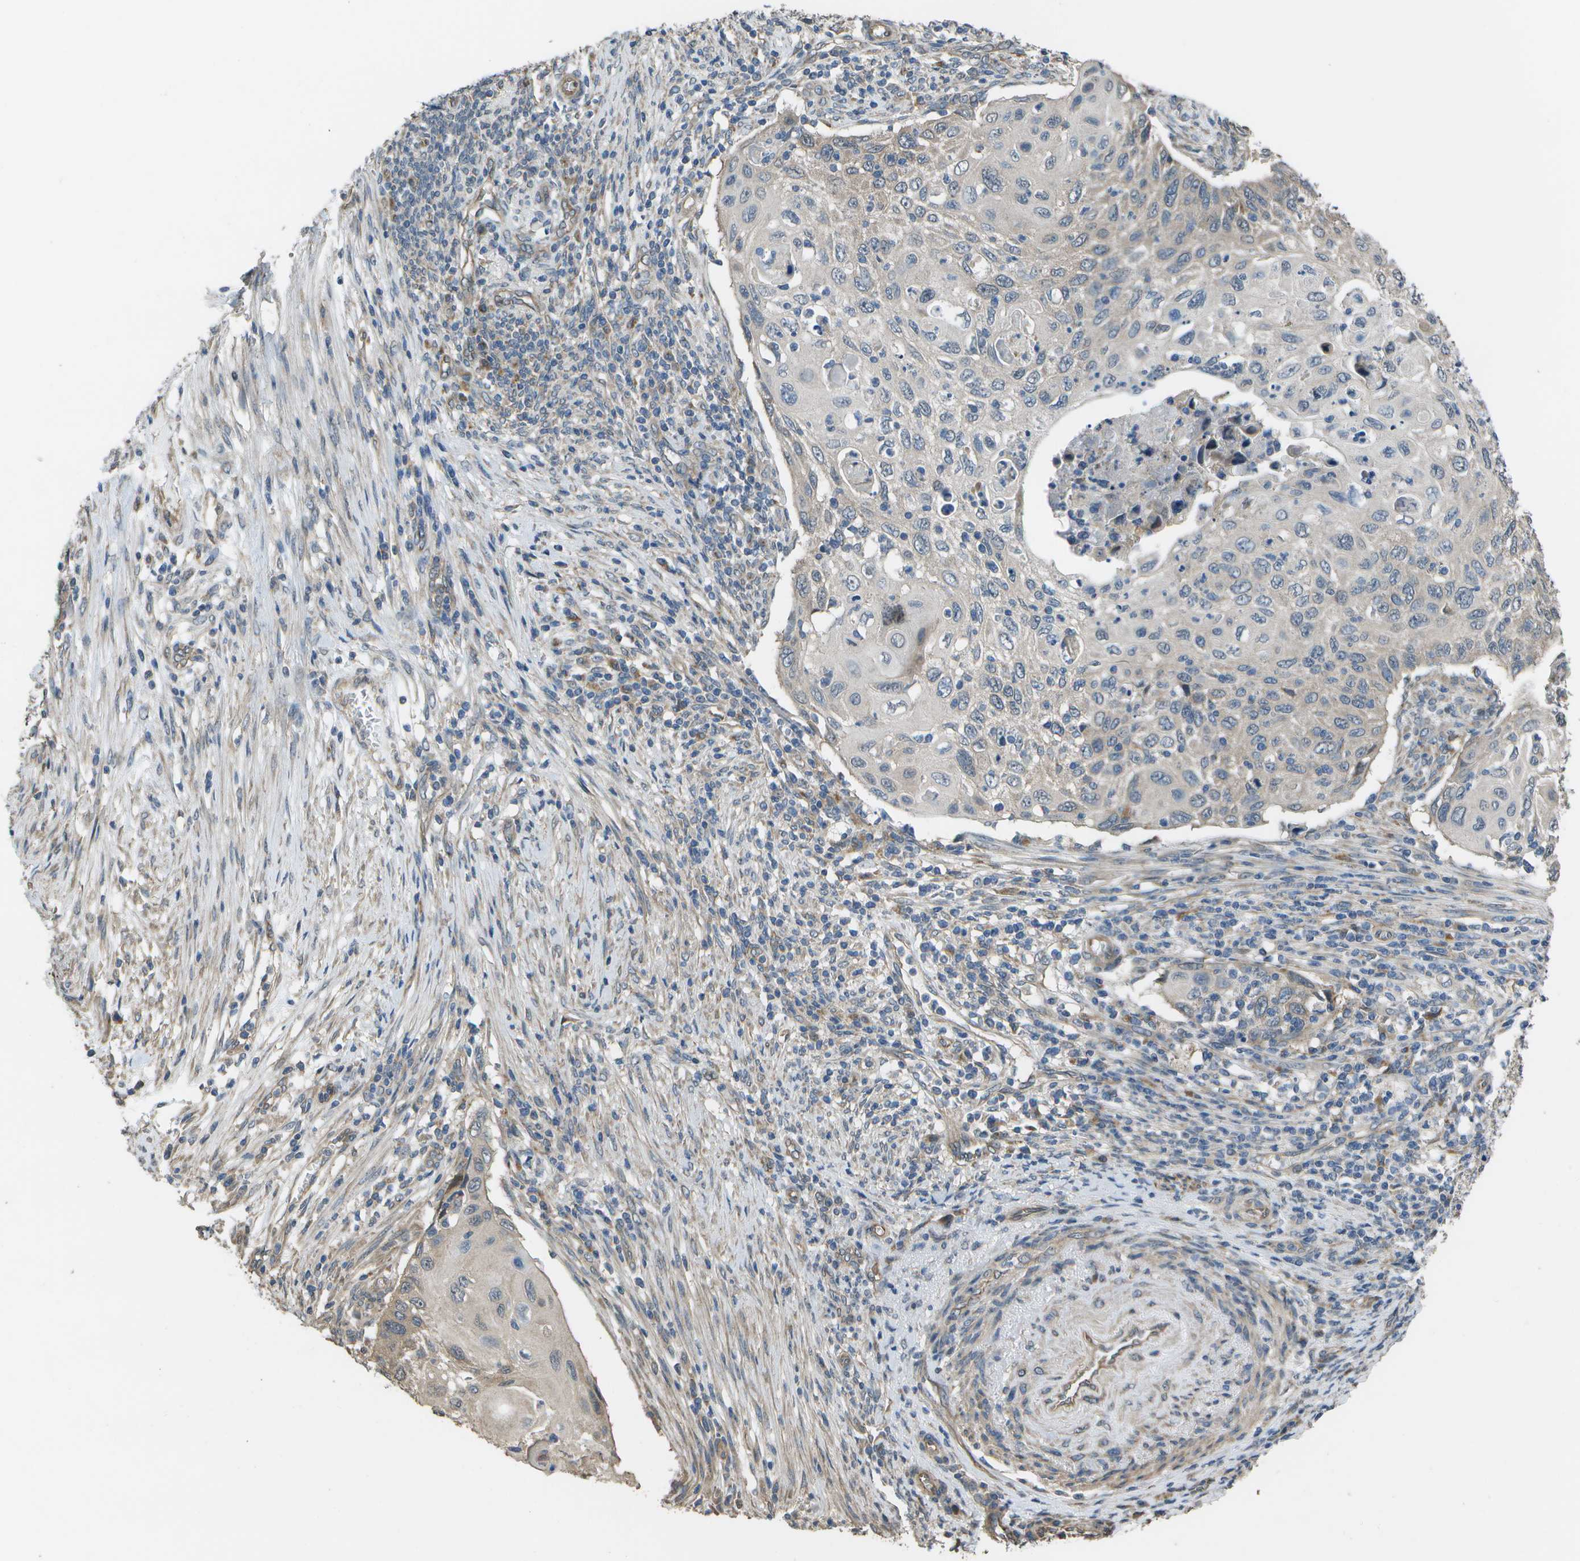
{"staining": {"intensity": "weak", "quantity": "<25%", "location": "cytoplasmic/membranous"}, "tissue": "cervical cancer", "cell_type": "Tumor cells", "image_type": "cancer", "snomed": [{"axis": "morphology", "description": "Squamous cell carcinoma, NOS"}, {"axis": "topography", "description": "Cervix"}], "caption": "Cervical squamous cell carcinoma stained for a protein using immunohistochemistry displays no positivity tumor cells.", "gene": "CLNS1A", "patient": {"sex": "female", "age": 70}}